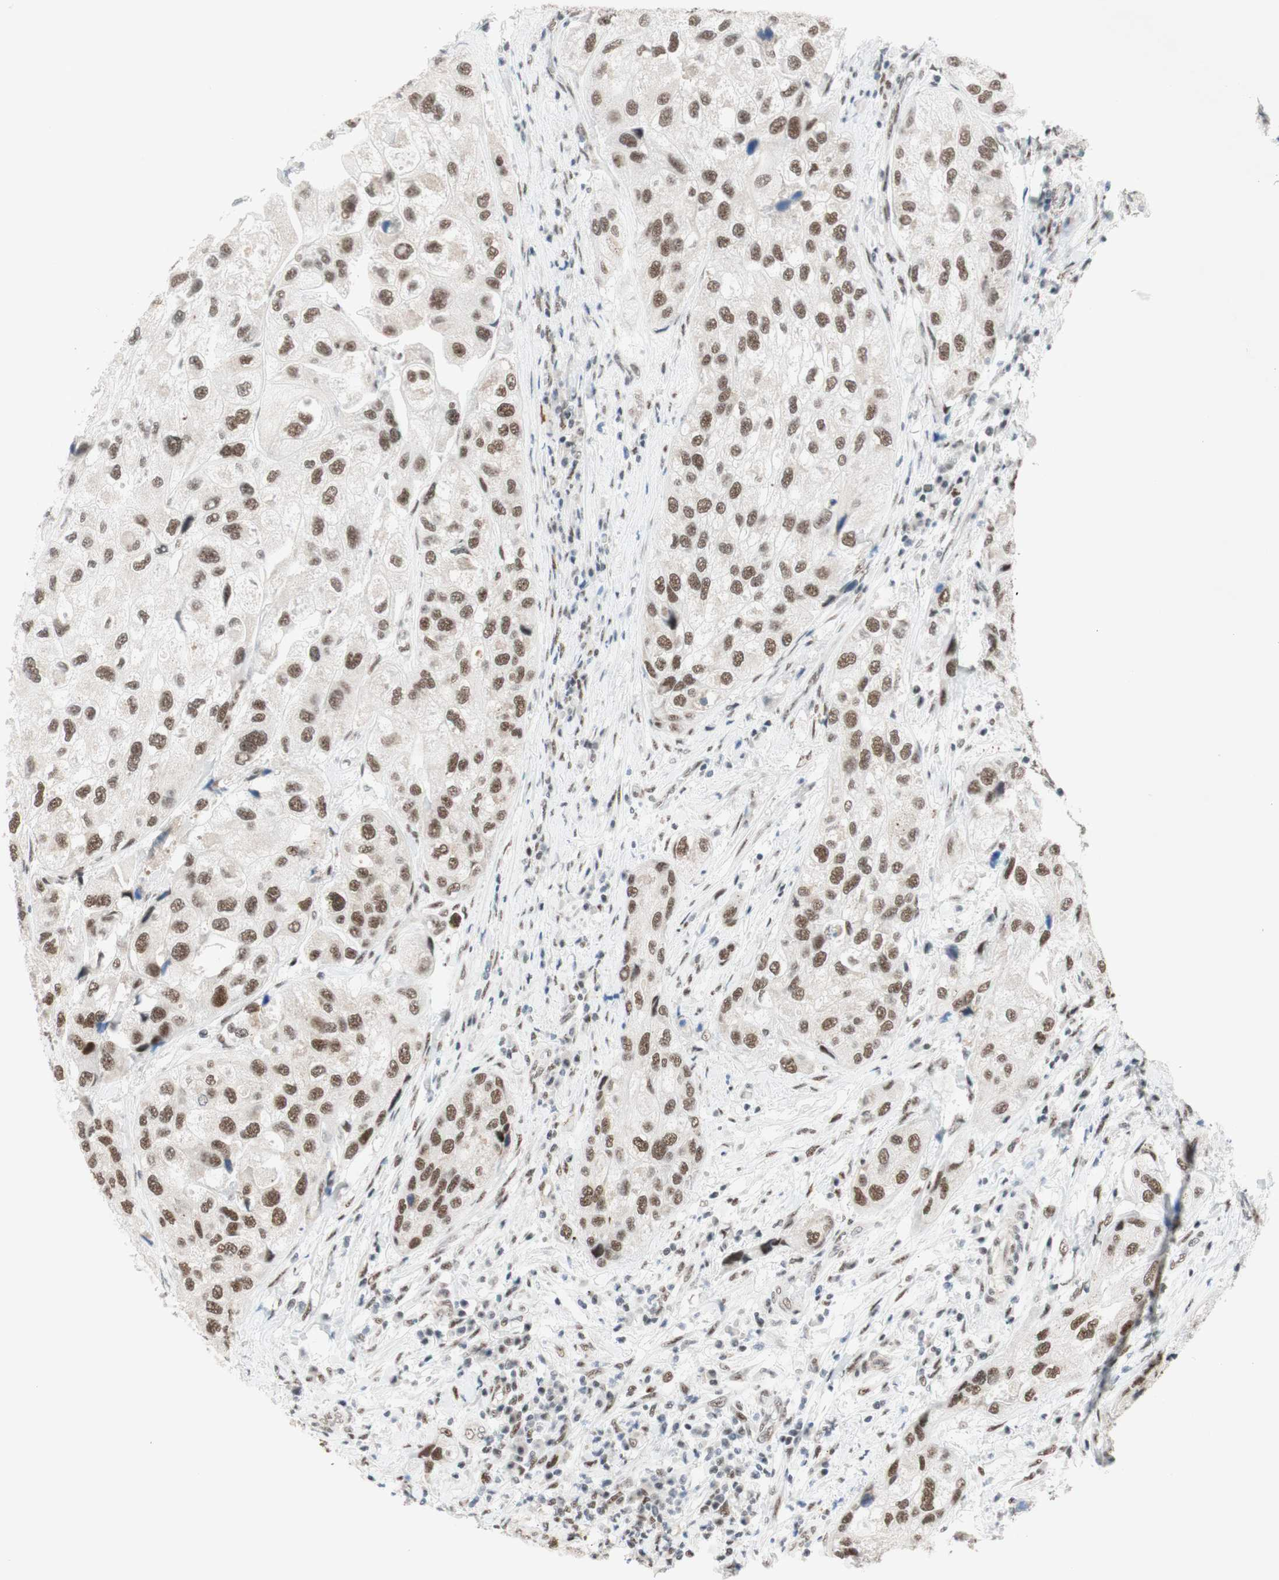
{"staining": {"intensity": "moderate", "quantity": ">75%", "location": "nuclear"}, "tissue": "urothelial cancer", "cell_type": "Tumor cells", "image_type": "cancer", "snomed": [{"axis": "morphology", "description": "Urothelial carcinoma, High grade"}, {"axis": "topography", "description": "Urinary bladder"}], "caption": "DAB immunohistochemical staining of urothelial cancer demonstrates moderate nuclear protein staining in approximately >75% of tumor cells.", "gene": "PRPF19", "patient": {"sex": "female", "age": 64}}